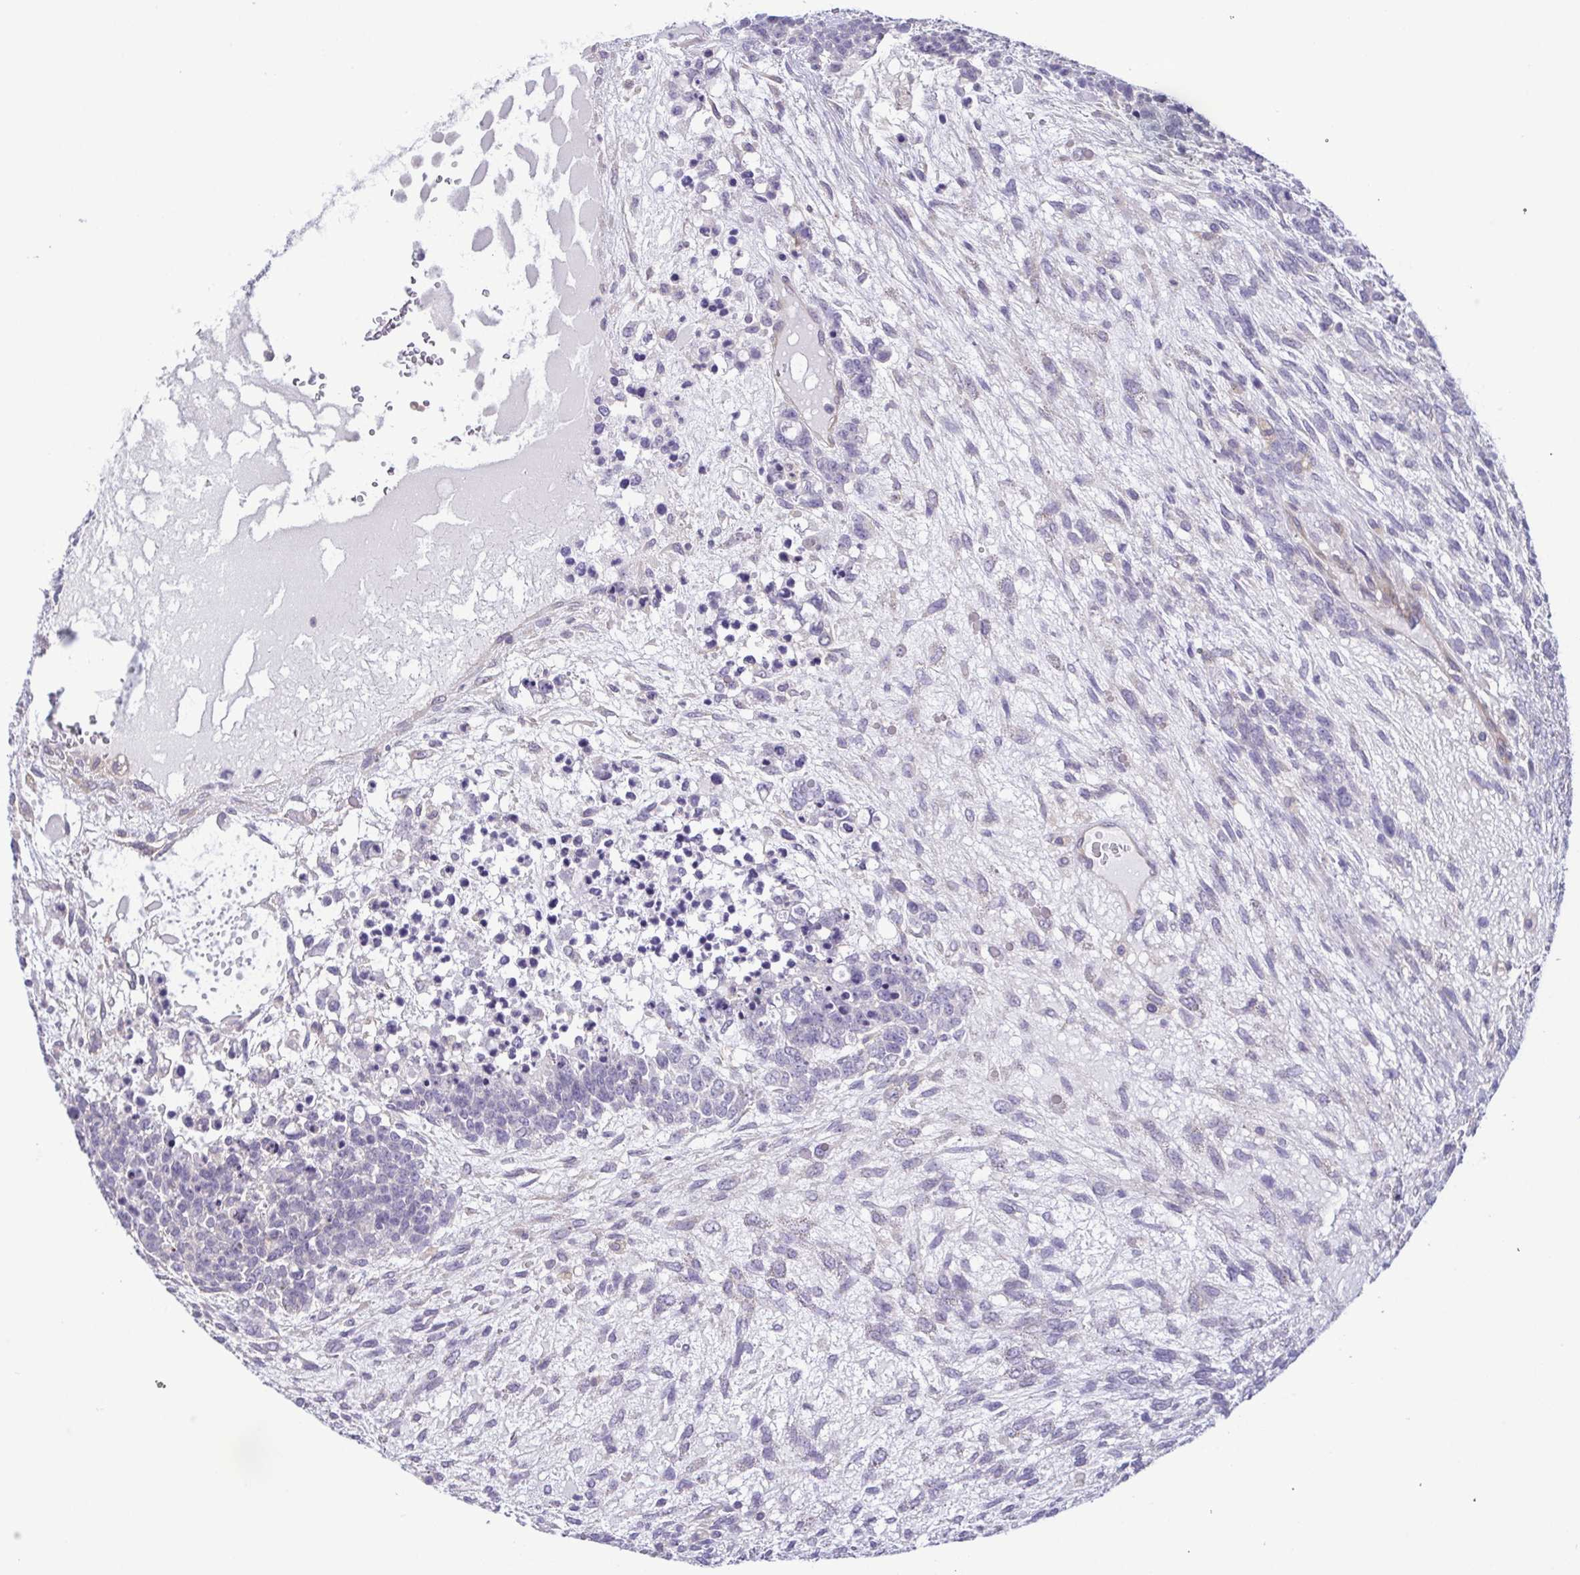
{"staining": {"intensity": "negative", "quantity": "none", "location": "none"}, "tissue": "testis cancer", "cell_type": "Tumor cells", "image_type": "cancer", "snomed": [{"axis": "morphology", "description": "Carcinoma, Embryonal, NOS"}, {"axis": "topography", "description": "Testis"}], "caption": "This is an IHC photomicrograph of testis cancer (embryonal carcinoma). There is no staining in tumor cells.", "gene": "LMF2", "patient": {"sex": "male", "age": 23}}